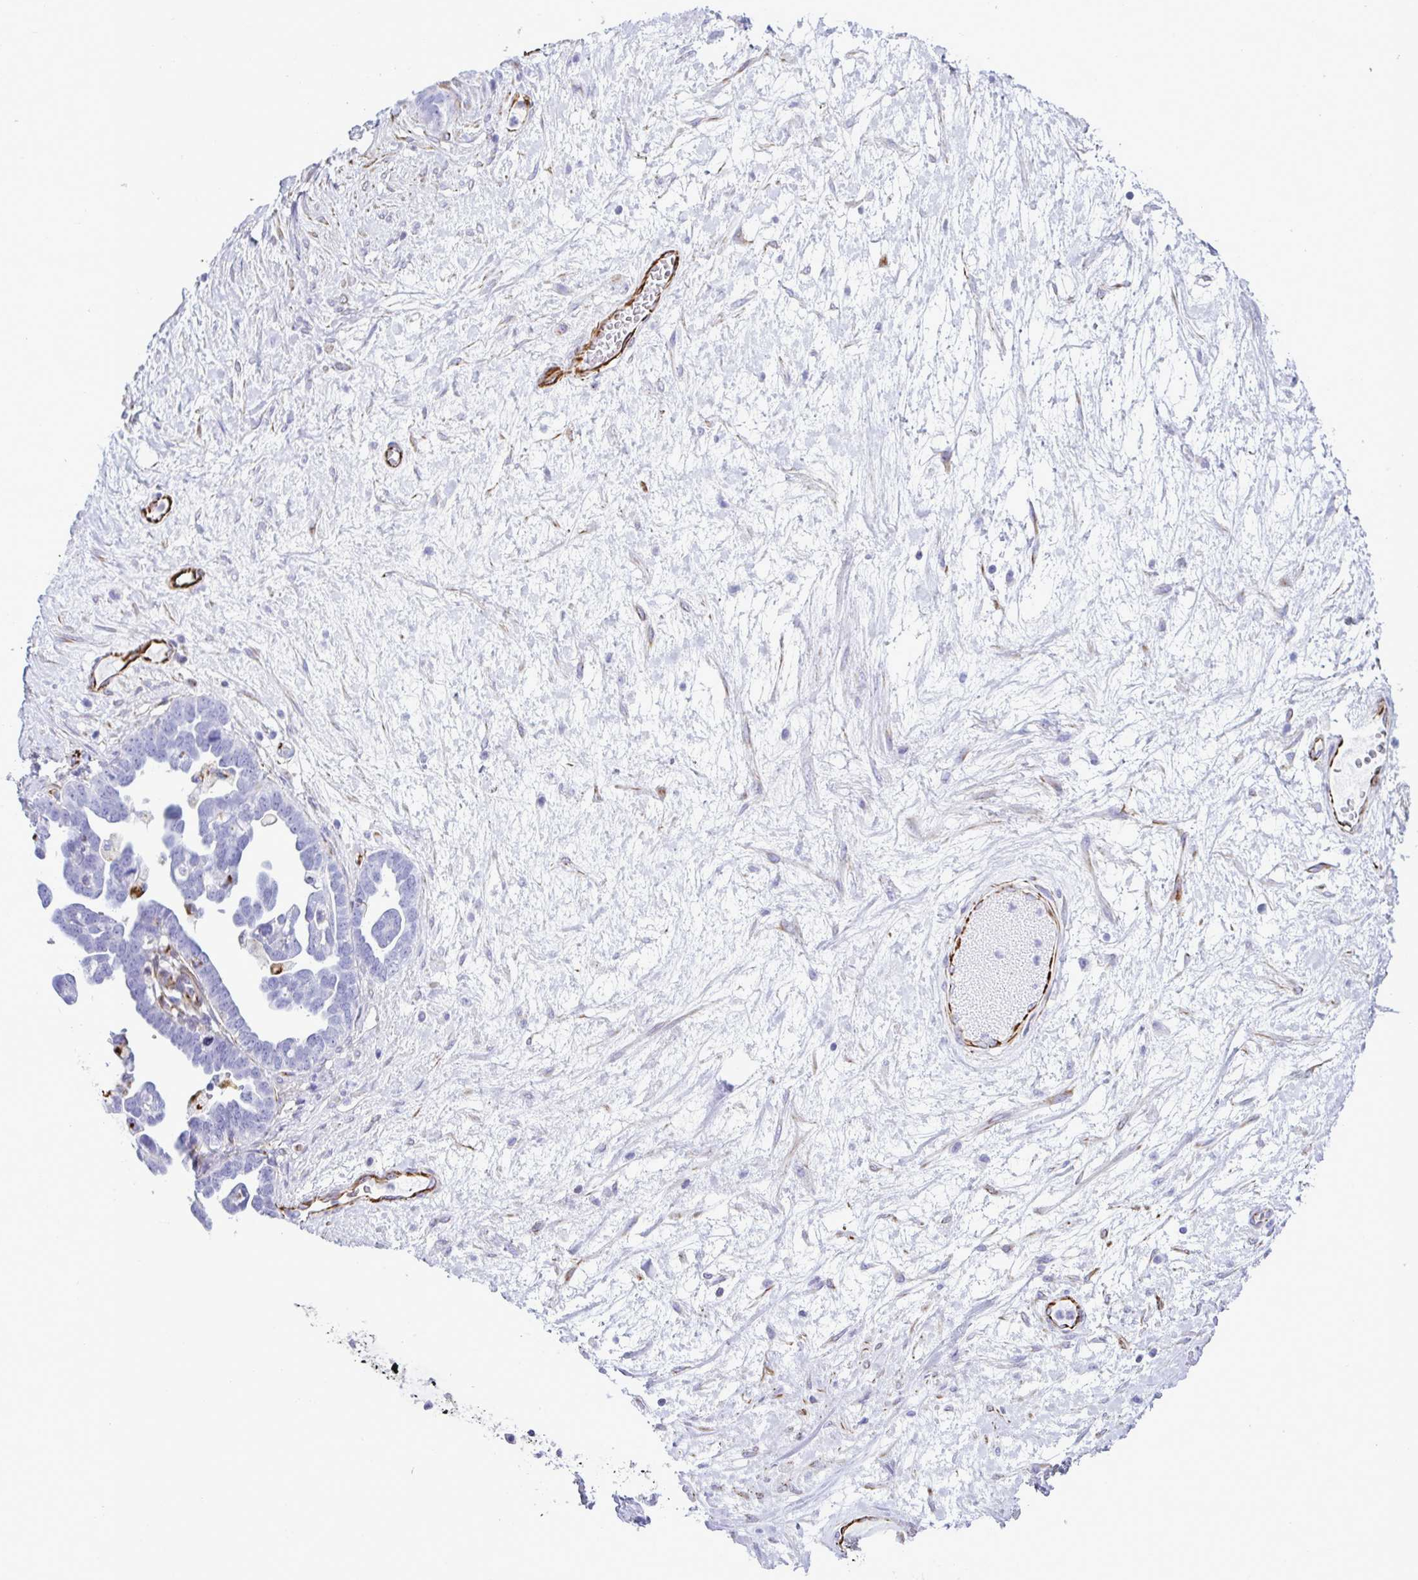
{"staining": {"intensity": "negative", "quantity": "none", "location": "none"}, "tissue": "ovarian cancer", "cell_type": "Tumor cells", "image_type": "cancer", "snomed": [{"axis": "morphology", "description": "Cystadenocarcinoma, serous, NOS"}, {"axis": "topography", "description": "Ovary"}], "caption": "Immunohistochemistry micrograph of ovarian cancer stained for a protein (brown), which displays no expression in tumor cells.", "gene": "SMAD5", "patient": {"sex": "female", "age": 54}}